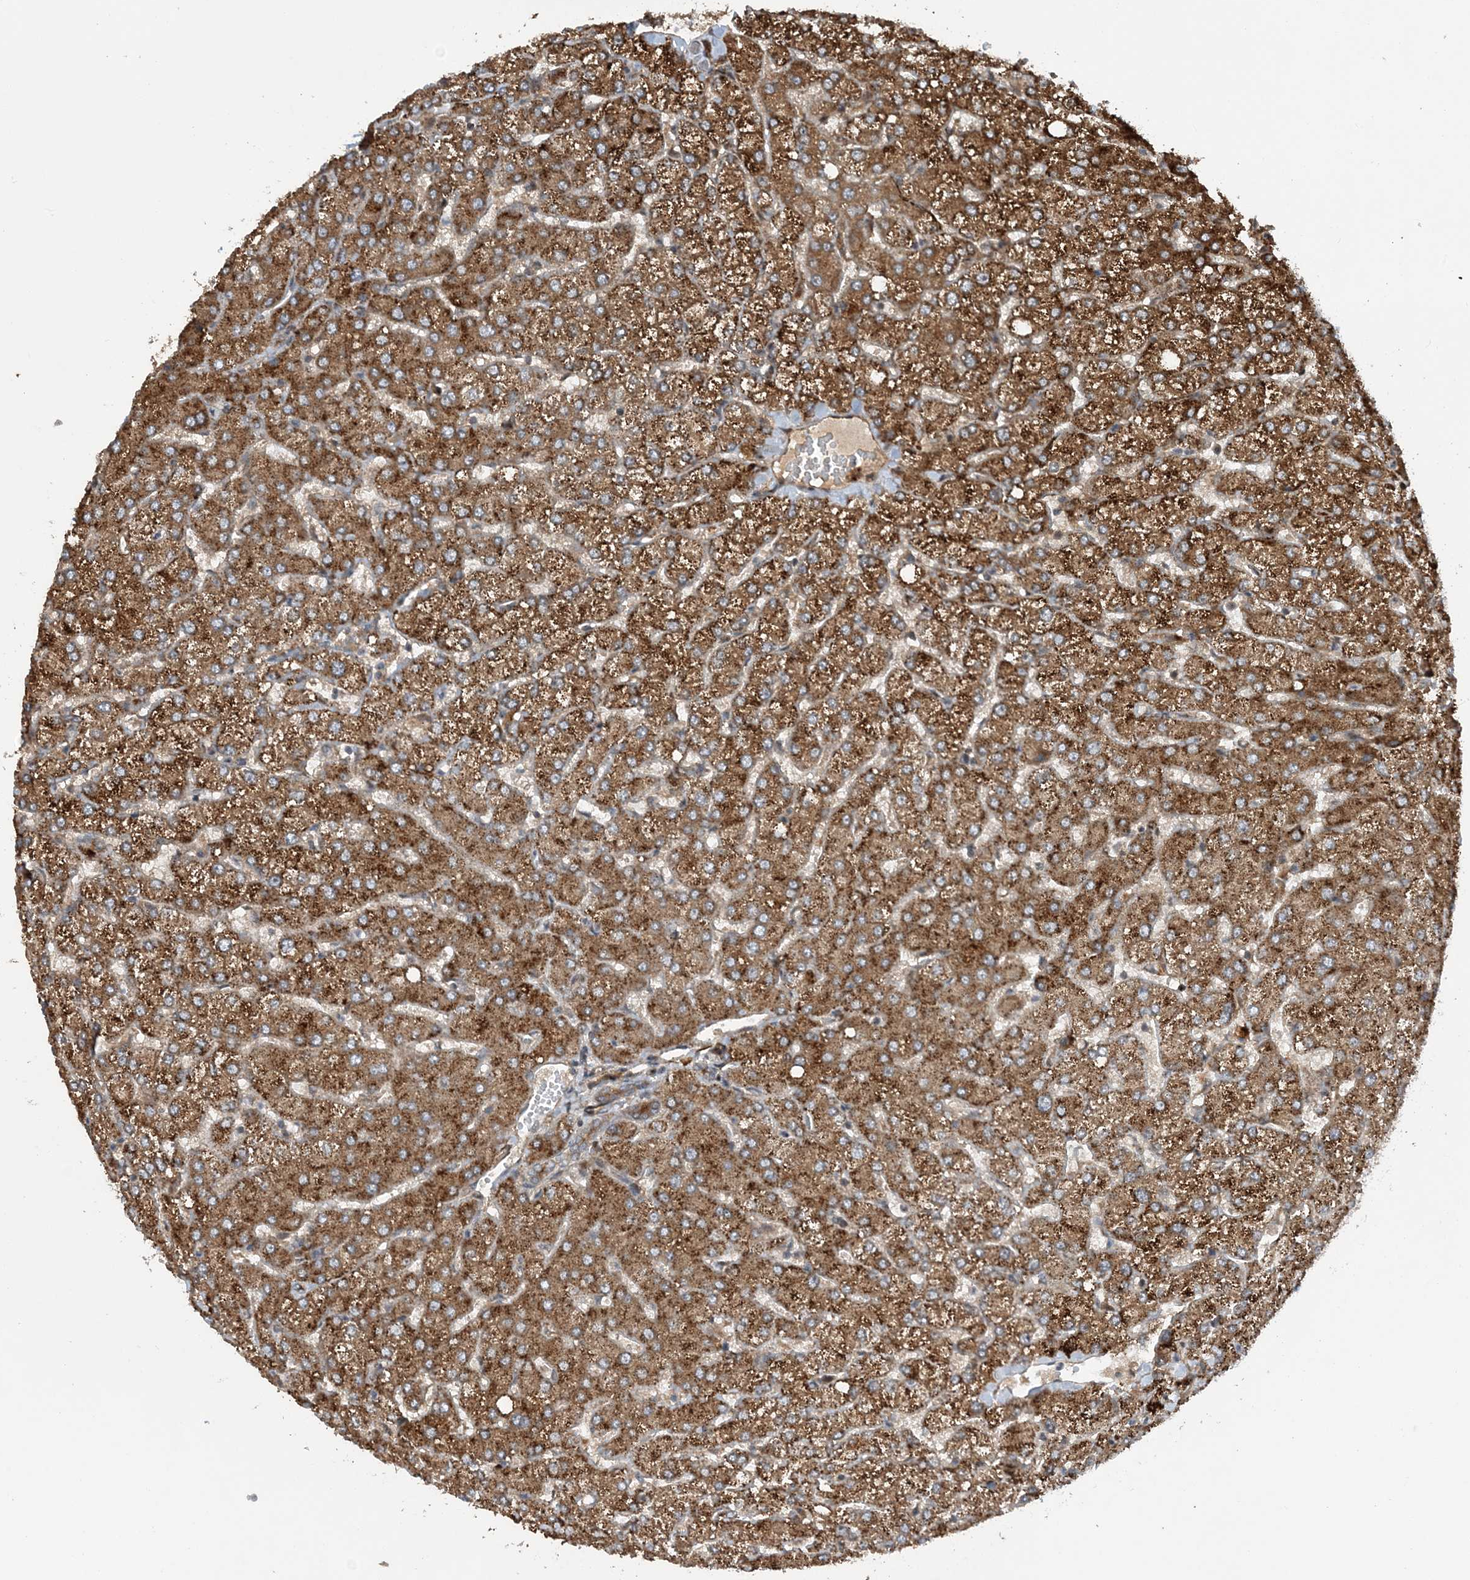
{"staining": {"intensity": "moderate", "quantity": ">75%", "location": "cytoplasmic/membranous"}, "tissue": "liver", "cell_type": "Cholangiocytes", "image_type": "normal", "snomed": [{"axis": "morphology", "description": "Normal tissue, NOS"}, {"axis": "topography", "description": "Liver"}], "caption": "This micrograph reveals unremarkable liver stained with immunohistochemistry (IHC) to label a protein in brown. The cytoplasmic/membranous of cholangiocytes show moderate positivity for the protein. Nuclei are counter-stained blue.", "gene": "HEMK1", "patient": {"sex": "female", "age": 54}}